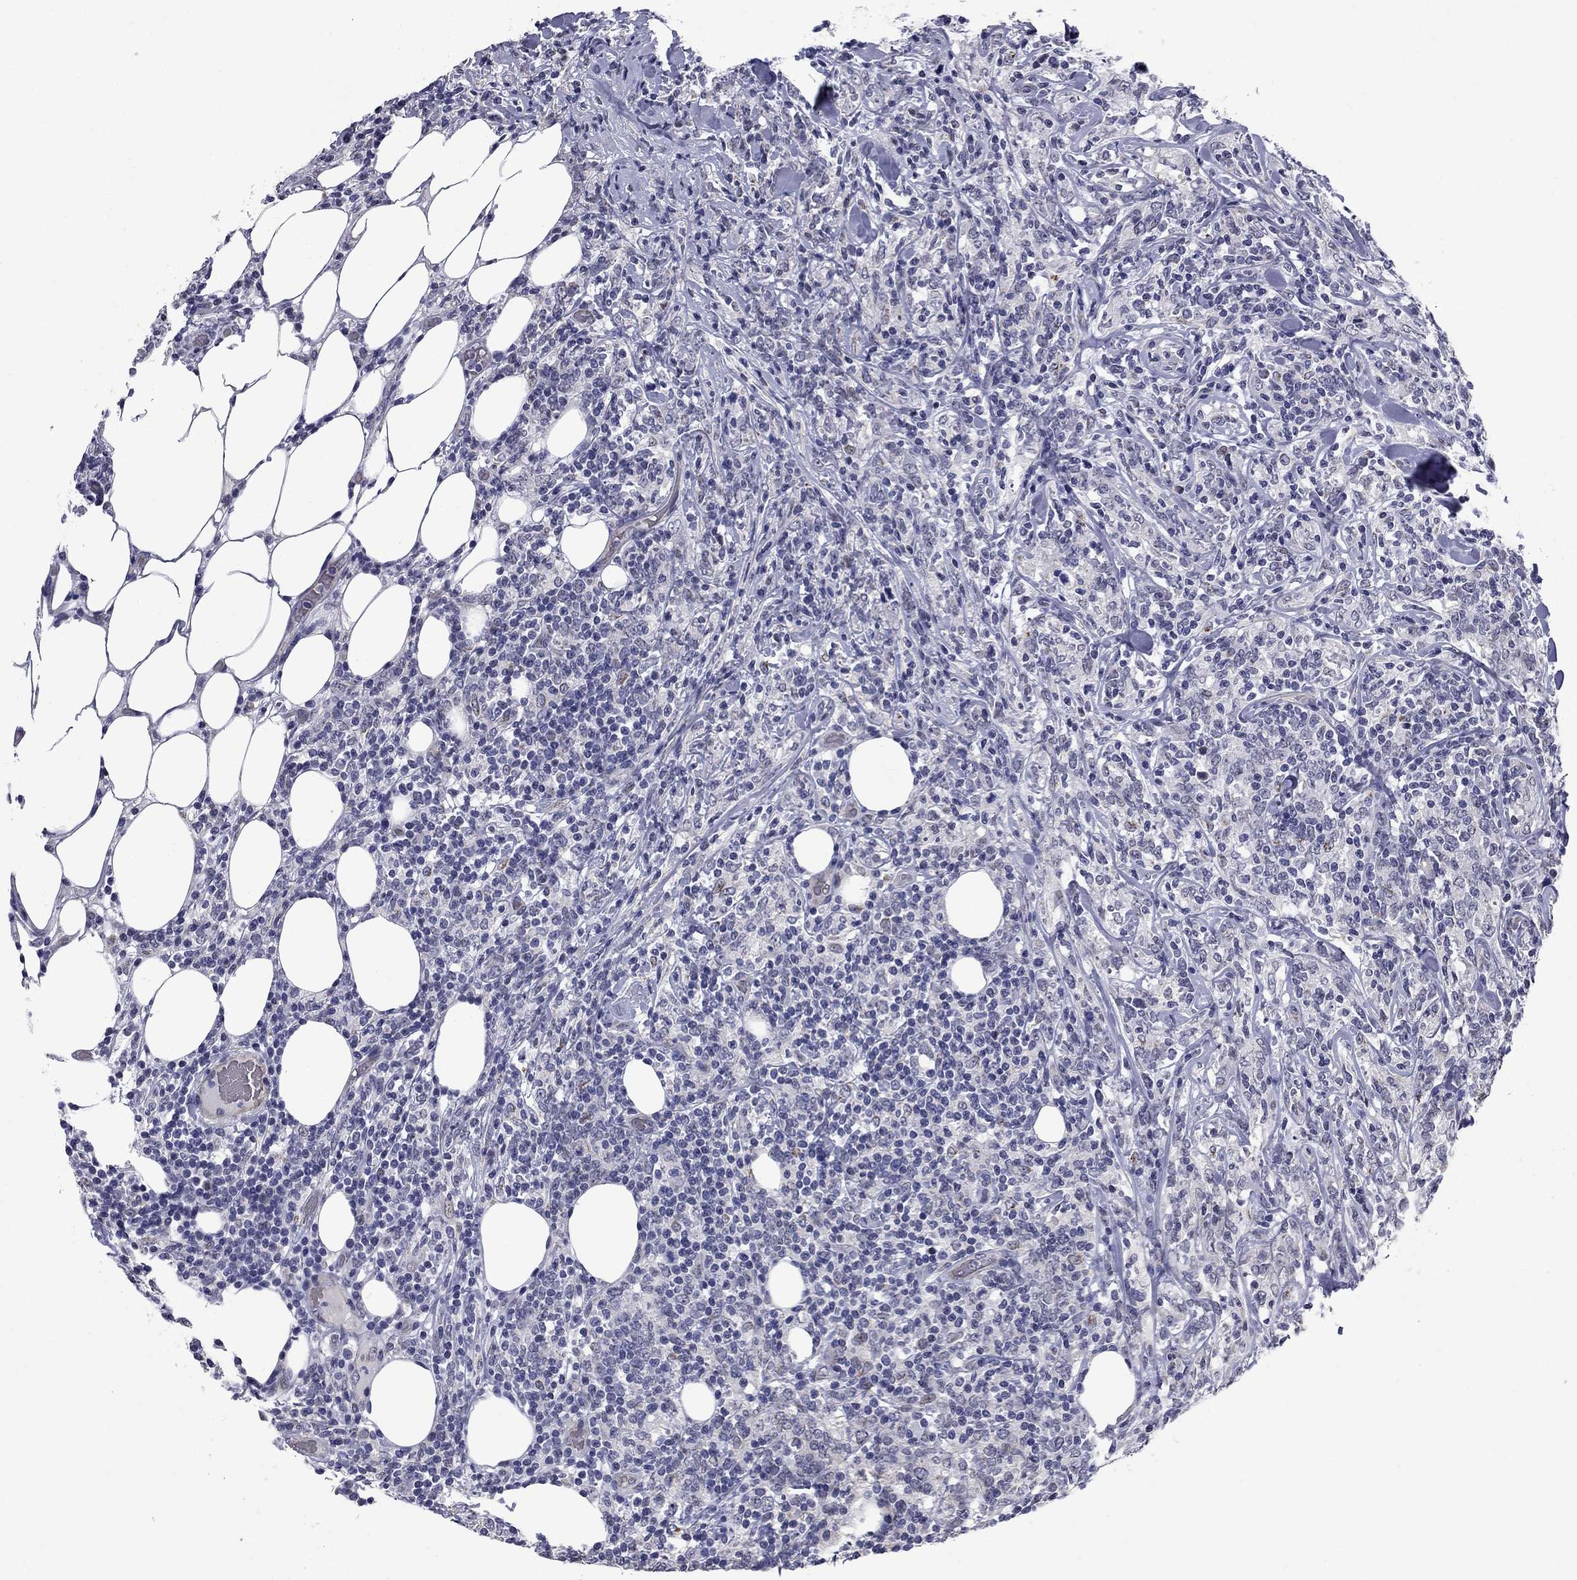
{"staining": {"intensity": "negative", "quantity": "none", "location": "none"}, "tissue": "lymphoma", "cell_type": "Tumor cells", "image_type": "cancer", "snomed": [{"axis": "morphology", "description": "Malignant lymphoma, non-Hodgkin's type, High grade"}, {"axis": "topography", "description": "Lymph node"}], "caption": "An immunohistochemistry (IHC) micrograph of lymphoma is shown. There is no staining in tumor cells of lymphoma. (Stains: DAB IHC with hematoxylin counter stain, Microscopy: brightfield microscopy at high magnification).", "gene": "HTR4", "patient": {"sex": "female", "age": 84}}